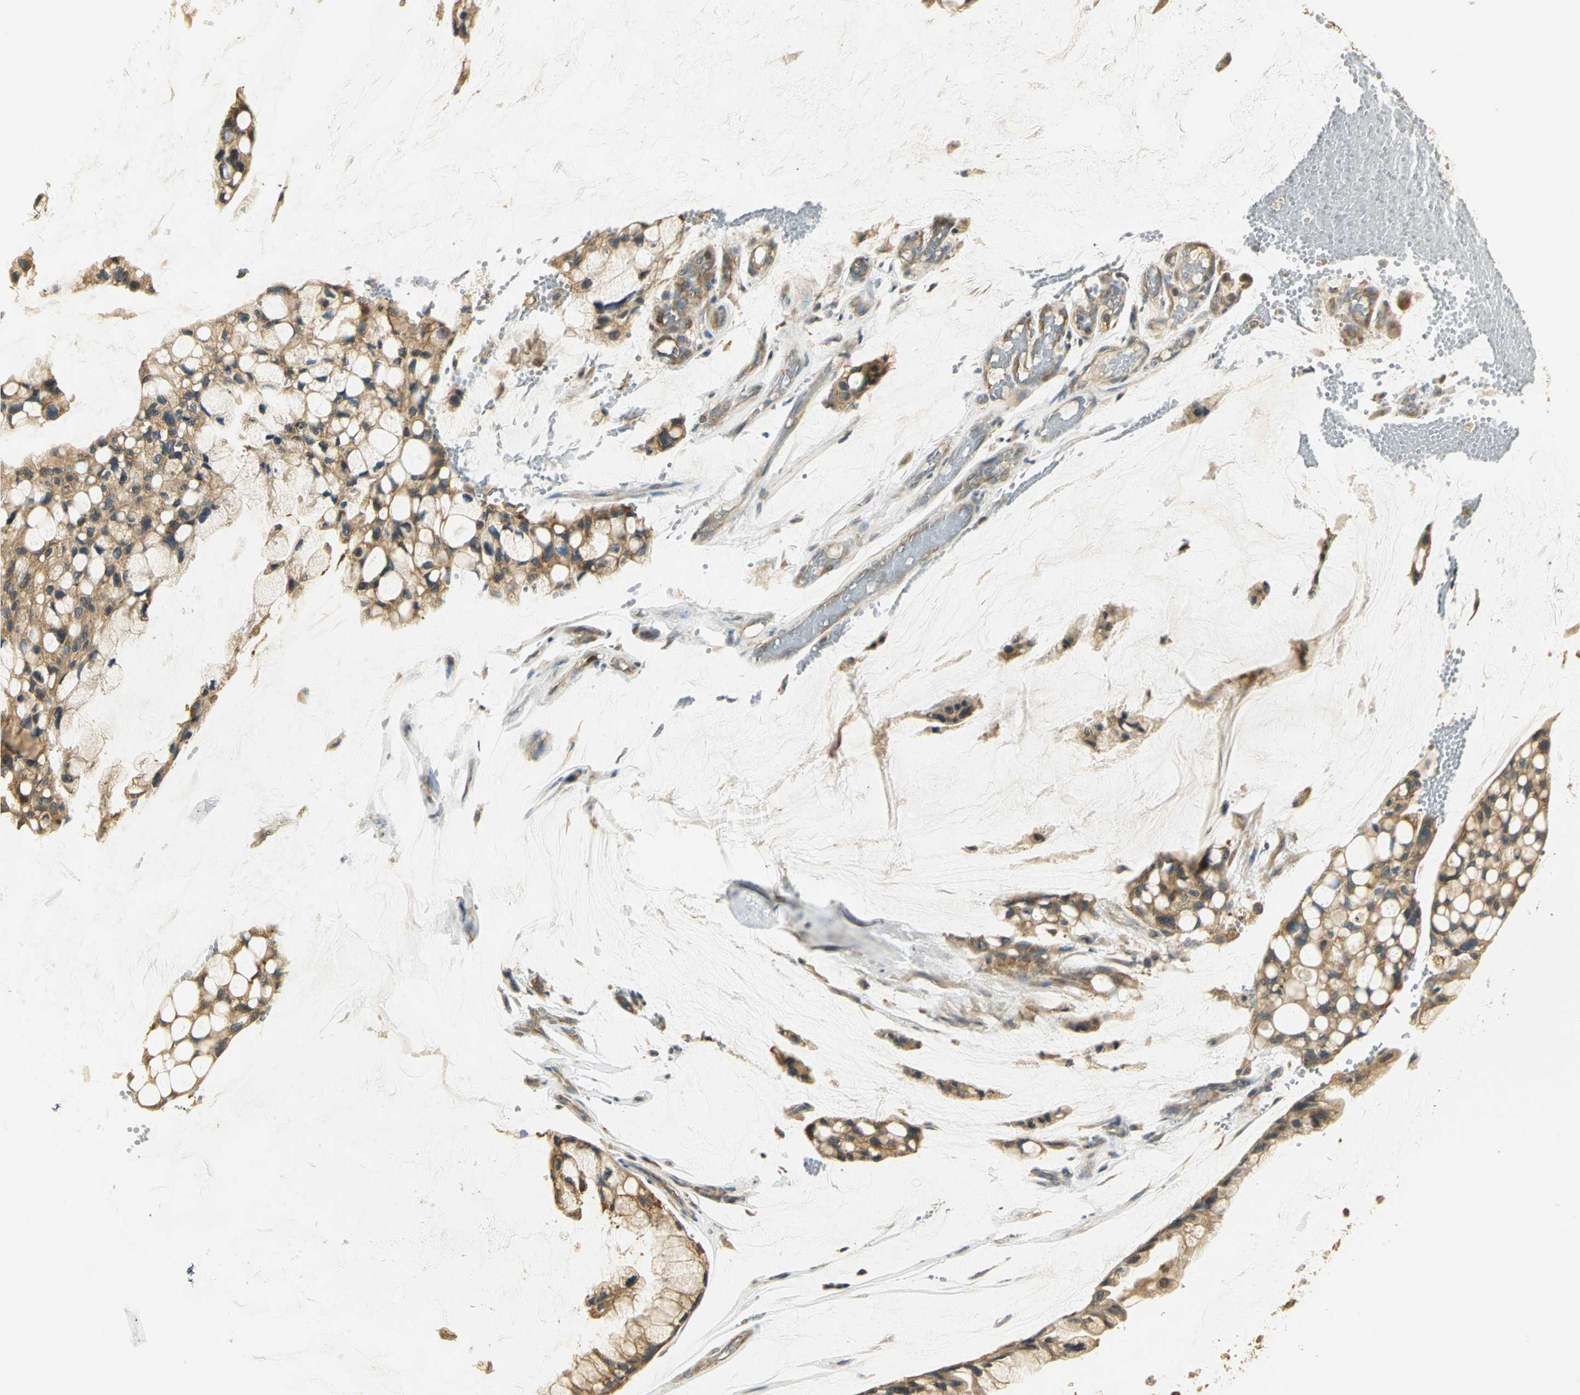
{"staining": {"intensity": "moderate", "quantity": ">75%", "location": "cytoplasmic/membranous"}, "tissue": "ovarian cancer", "cell_type": "Tumor cells", "image_type": "cancer", "snomed": [{"axis": "morphology", "description": "Cystadenocarcinoma, mucinous, NOS"}, {"axis": "topography", "description": "Ovary"}], "caption": "Protein staining shows moderate cytoplasmic/membranous expression in about >75% of tumor cells in ovarian mucinous cystadenocarcinoma. (DAB IHC with brightfield microscopy, high magnification).", "gene": "RARS1", "patient": {"sex": "female", "age": 39}}